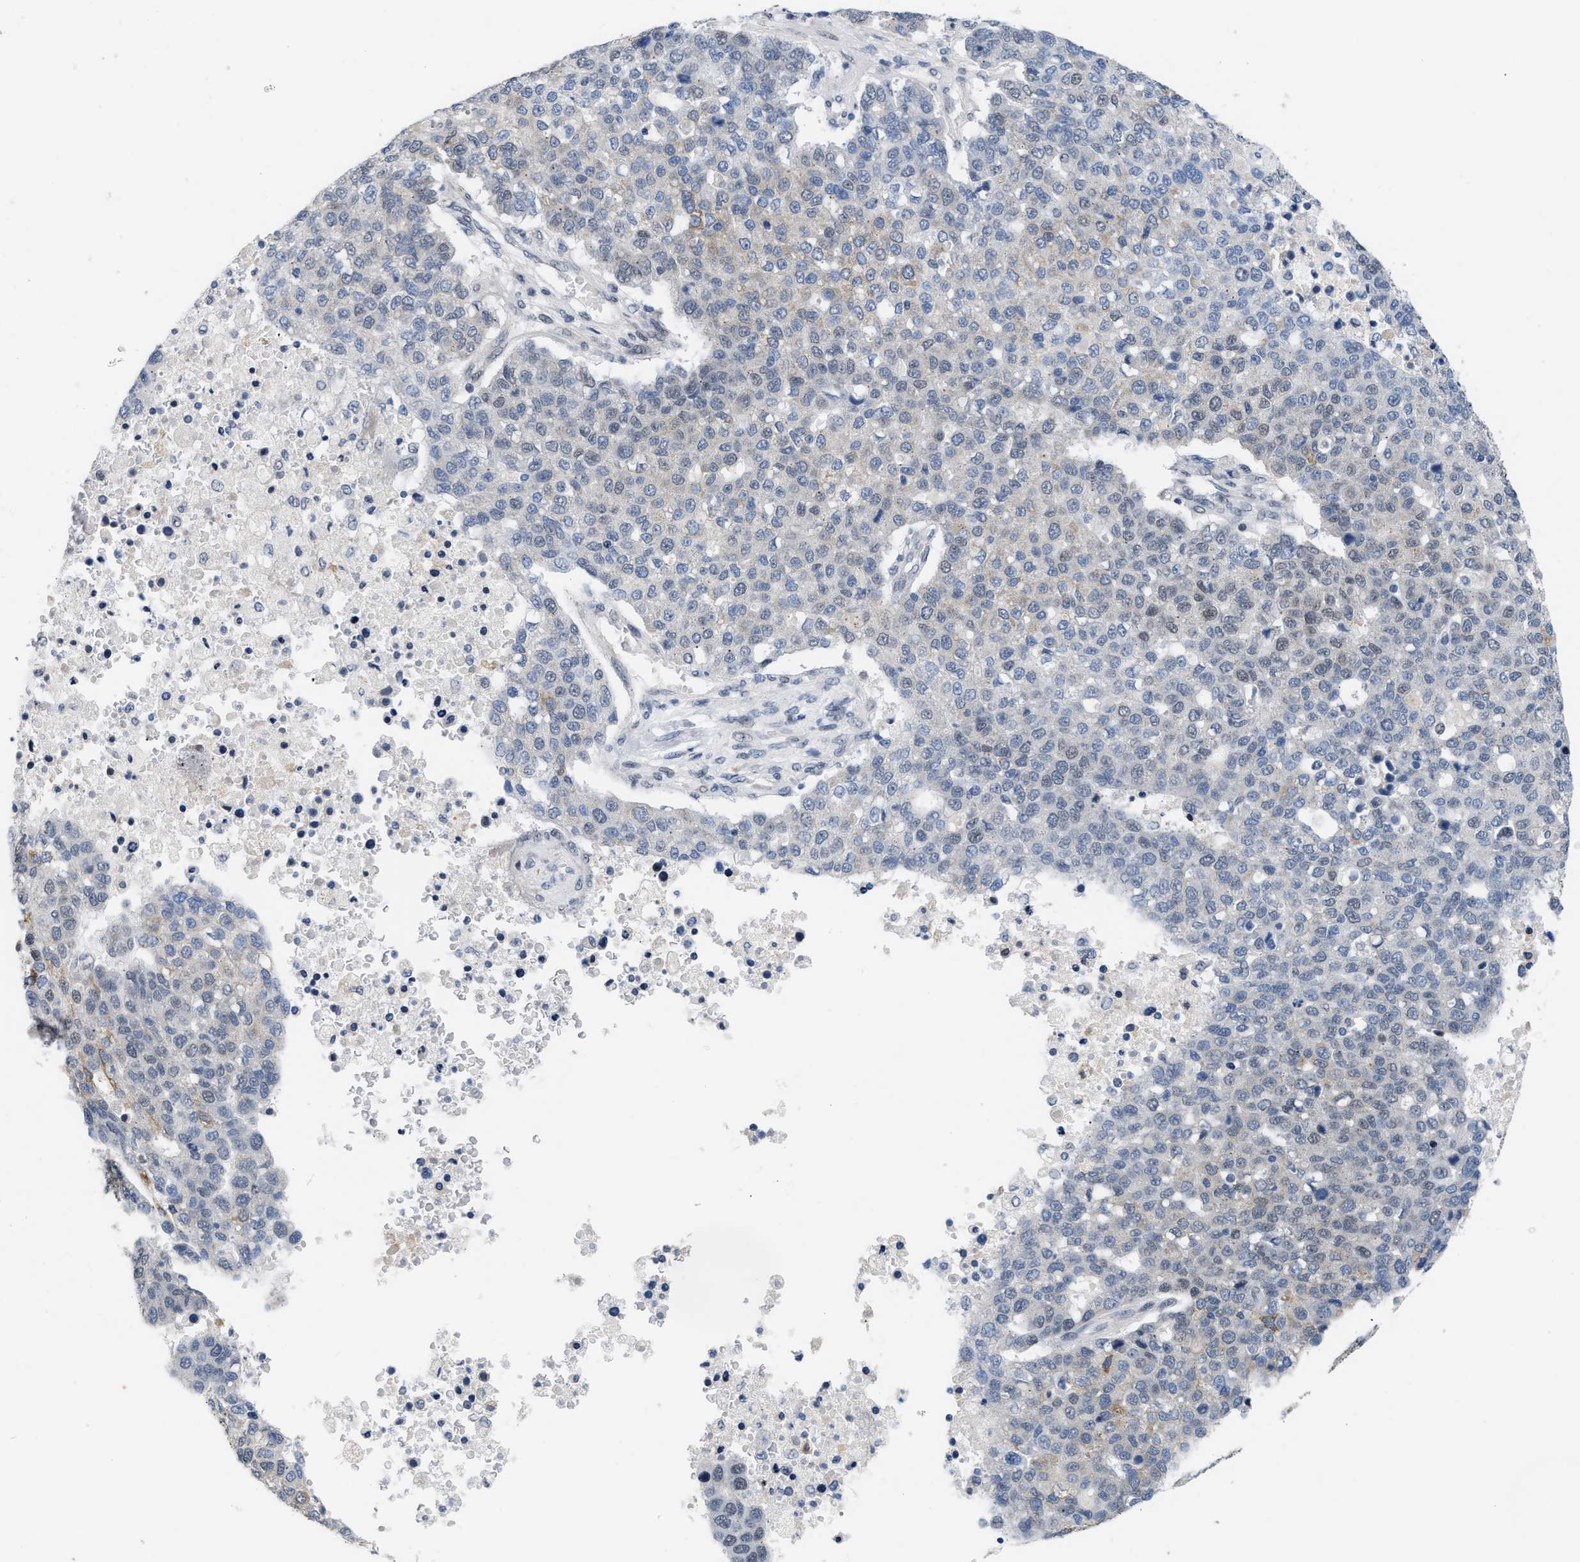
{"staining": {"intensity": "moderate", "quantity": "<25%", "location": "cytoplasmic/membranous,nuclear"}, "tissue": "pancreatic cancer", "cell_type": "Tumor cells", "image_type": "cancer", "snomed": [{"axis": "morphology", "description": "Adenocarcinoma, NOS"}, {"axis": "topography", "description": "Pancreas"}], "caption": "A high-resolution image shows IHC staining of pancreatic cancer (adenocarcinoma), which reveals moderate cytoplasmic/membranous and nuclear expression in approximately <25% of tumor cells. (DAB IHC, brown staining for protein, blue staining for nuclei).", "gene": "TXNRD3", "patient": {"sex": "female", "age": 61}}